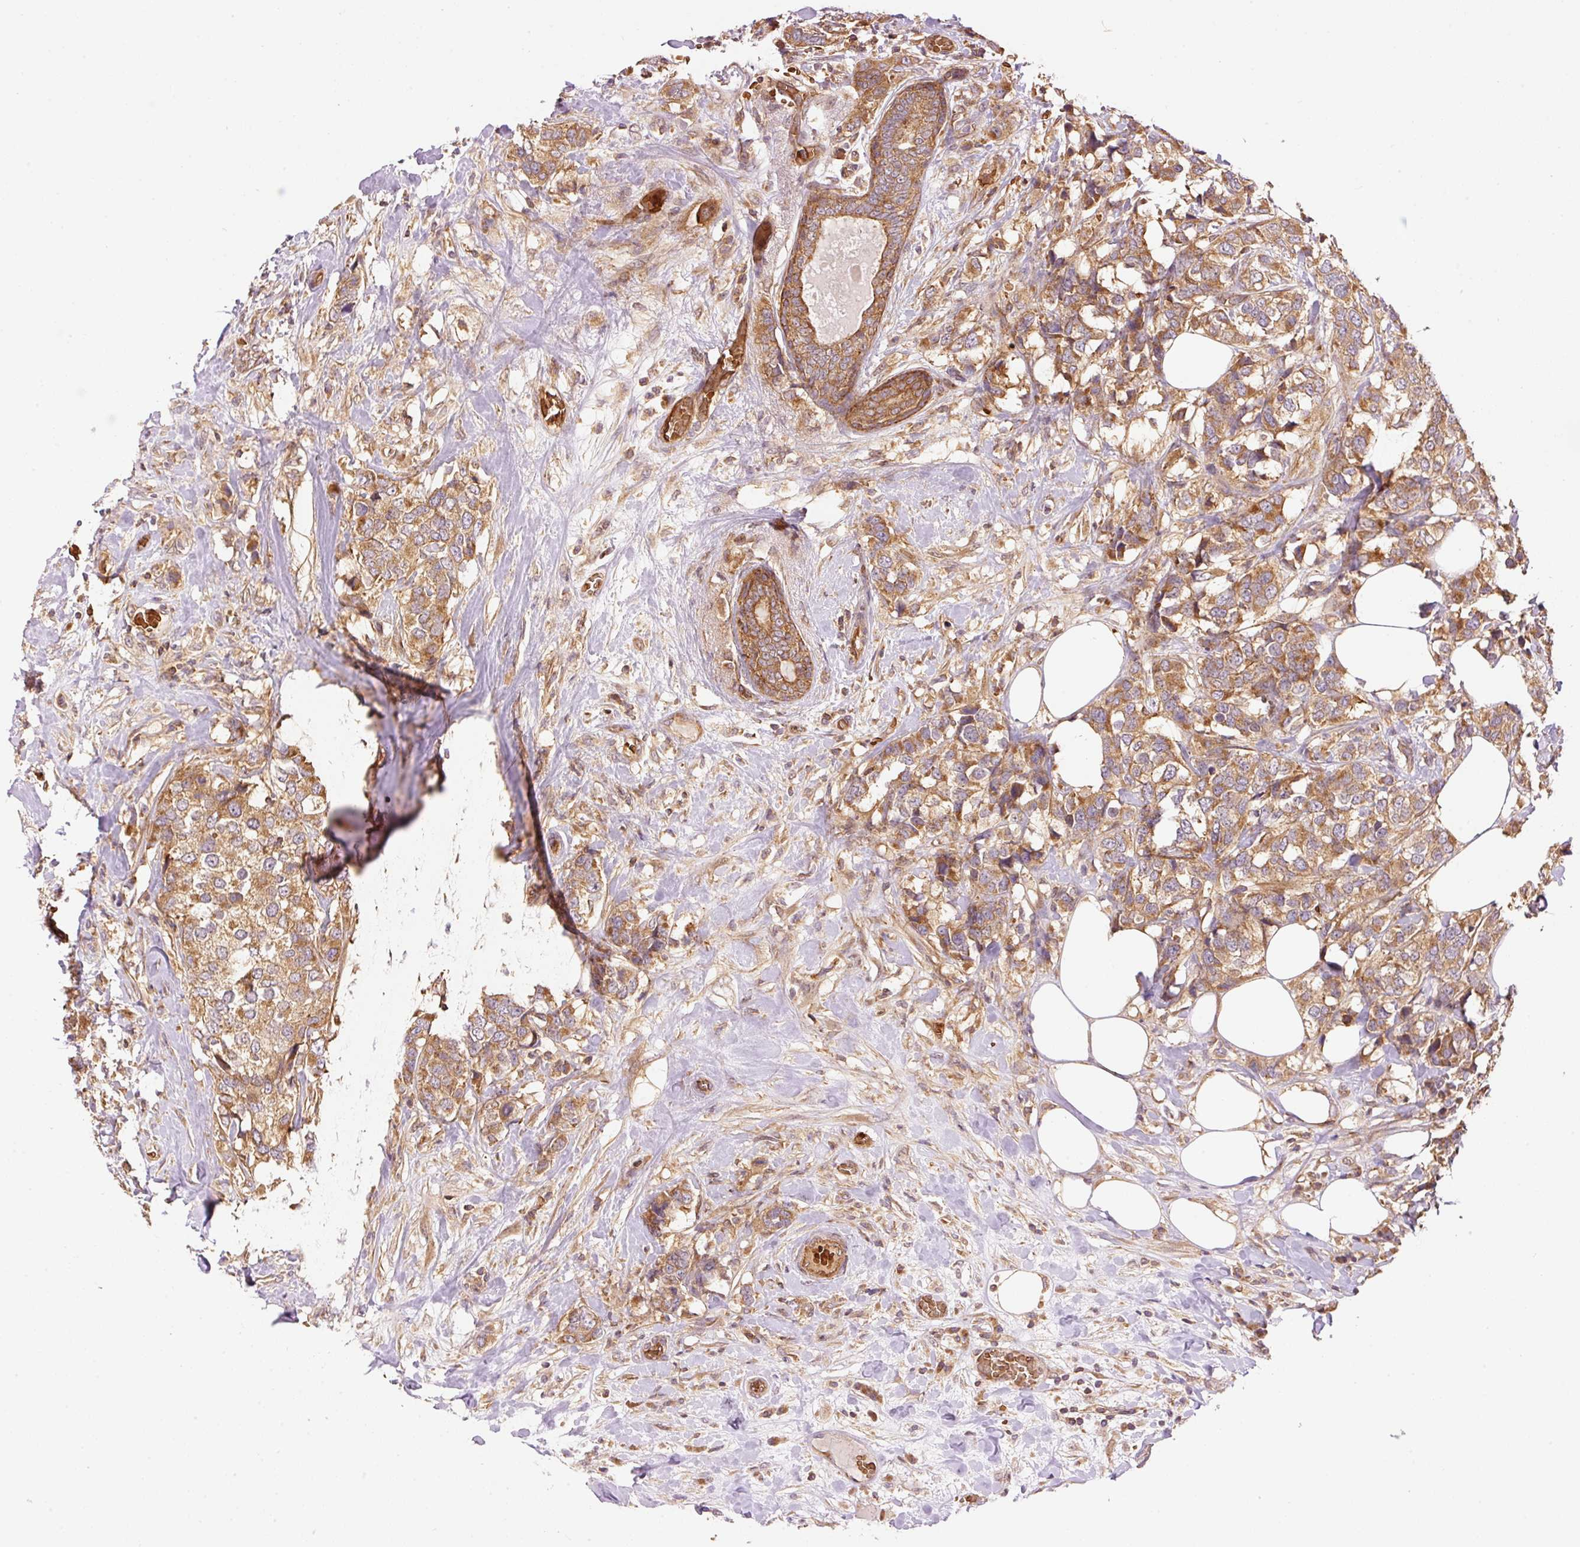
{"staining": {"intensity": "moderate", "quantity": ">75%", "location": "cytoplasmic/membranous"}, "tissue": "breast cancer", "cell_type": "Tumor cells", "image_type": "cancer", "snomed": [{"axis": "morphology", "description": "Lobular carcinoma"}, {"axis": "topography", "description": "Breast"}], "caption": "Tumor cells exhibit medium levels of moderate cytoplasmic/membranous expression in approximately >75% of cells in human lobular carcinoma (breast).", "gene": "ADCY4", "patient": {"sex": "female", "age": 59}}